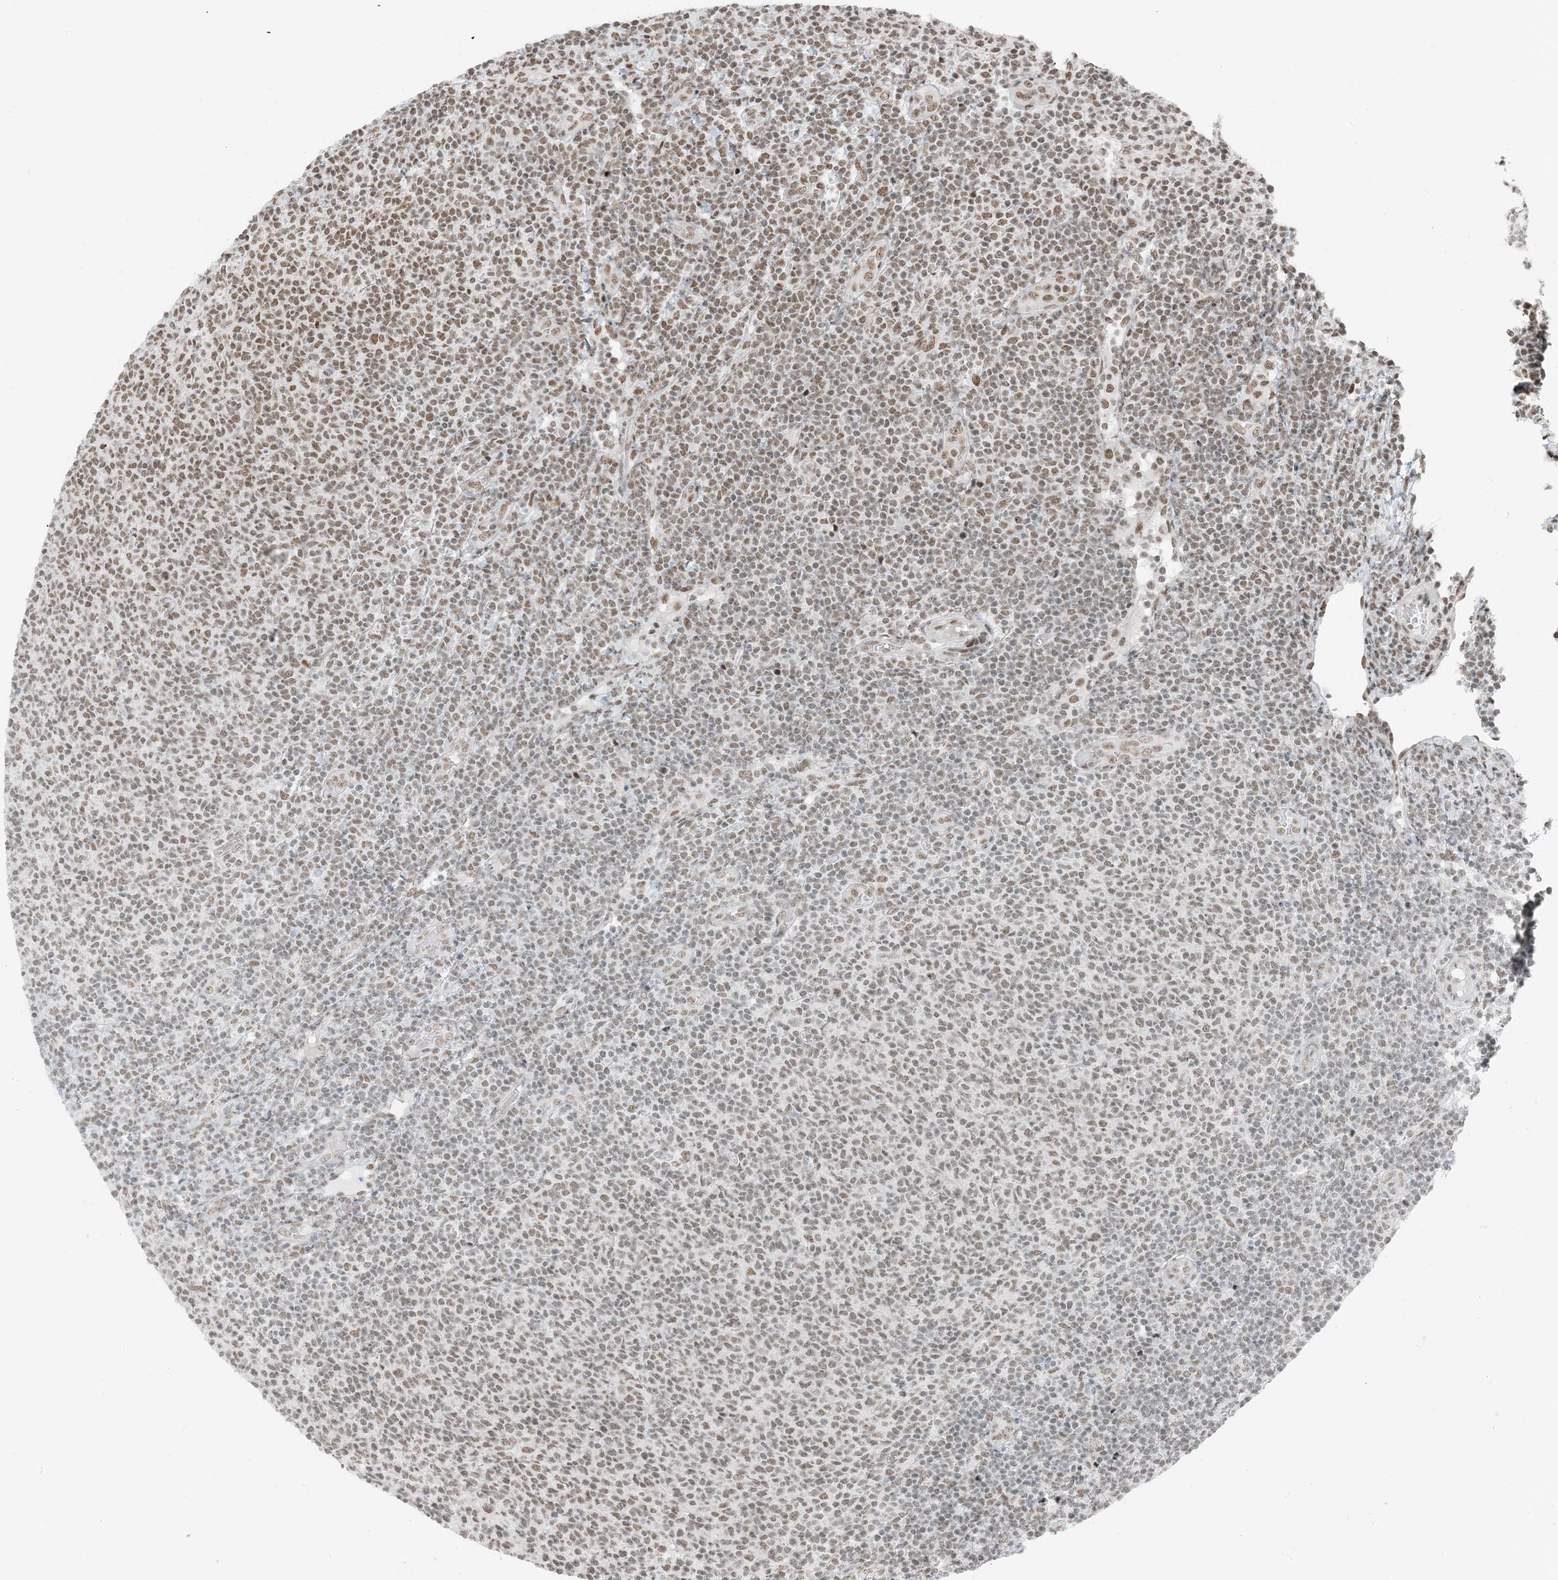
{"staining": {"intensity": "moderate", "quantity": ">75%", "location": "nuclear"}, "tissue": "lymphoma", "cell_type": "Tumor cells", "image_type": "cancer", "snomed": [{"axis": "morphology", "description": "Malignant lymphoma, non-Hodgkin's type, Low grade"}, {"axis": "topography", "description": "Lymph node"}], "caption": "Human lymphoma stained with a brown dye demonstrates moderate nuclear positive positivity in approximately >75% of tumor cells.", "gene": "ZNF500", "patient": {"sex": "male", "age": 66}}